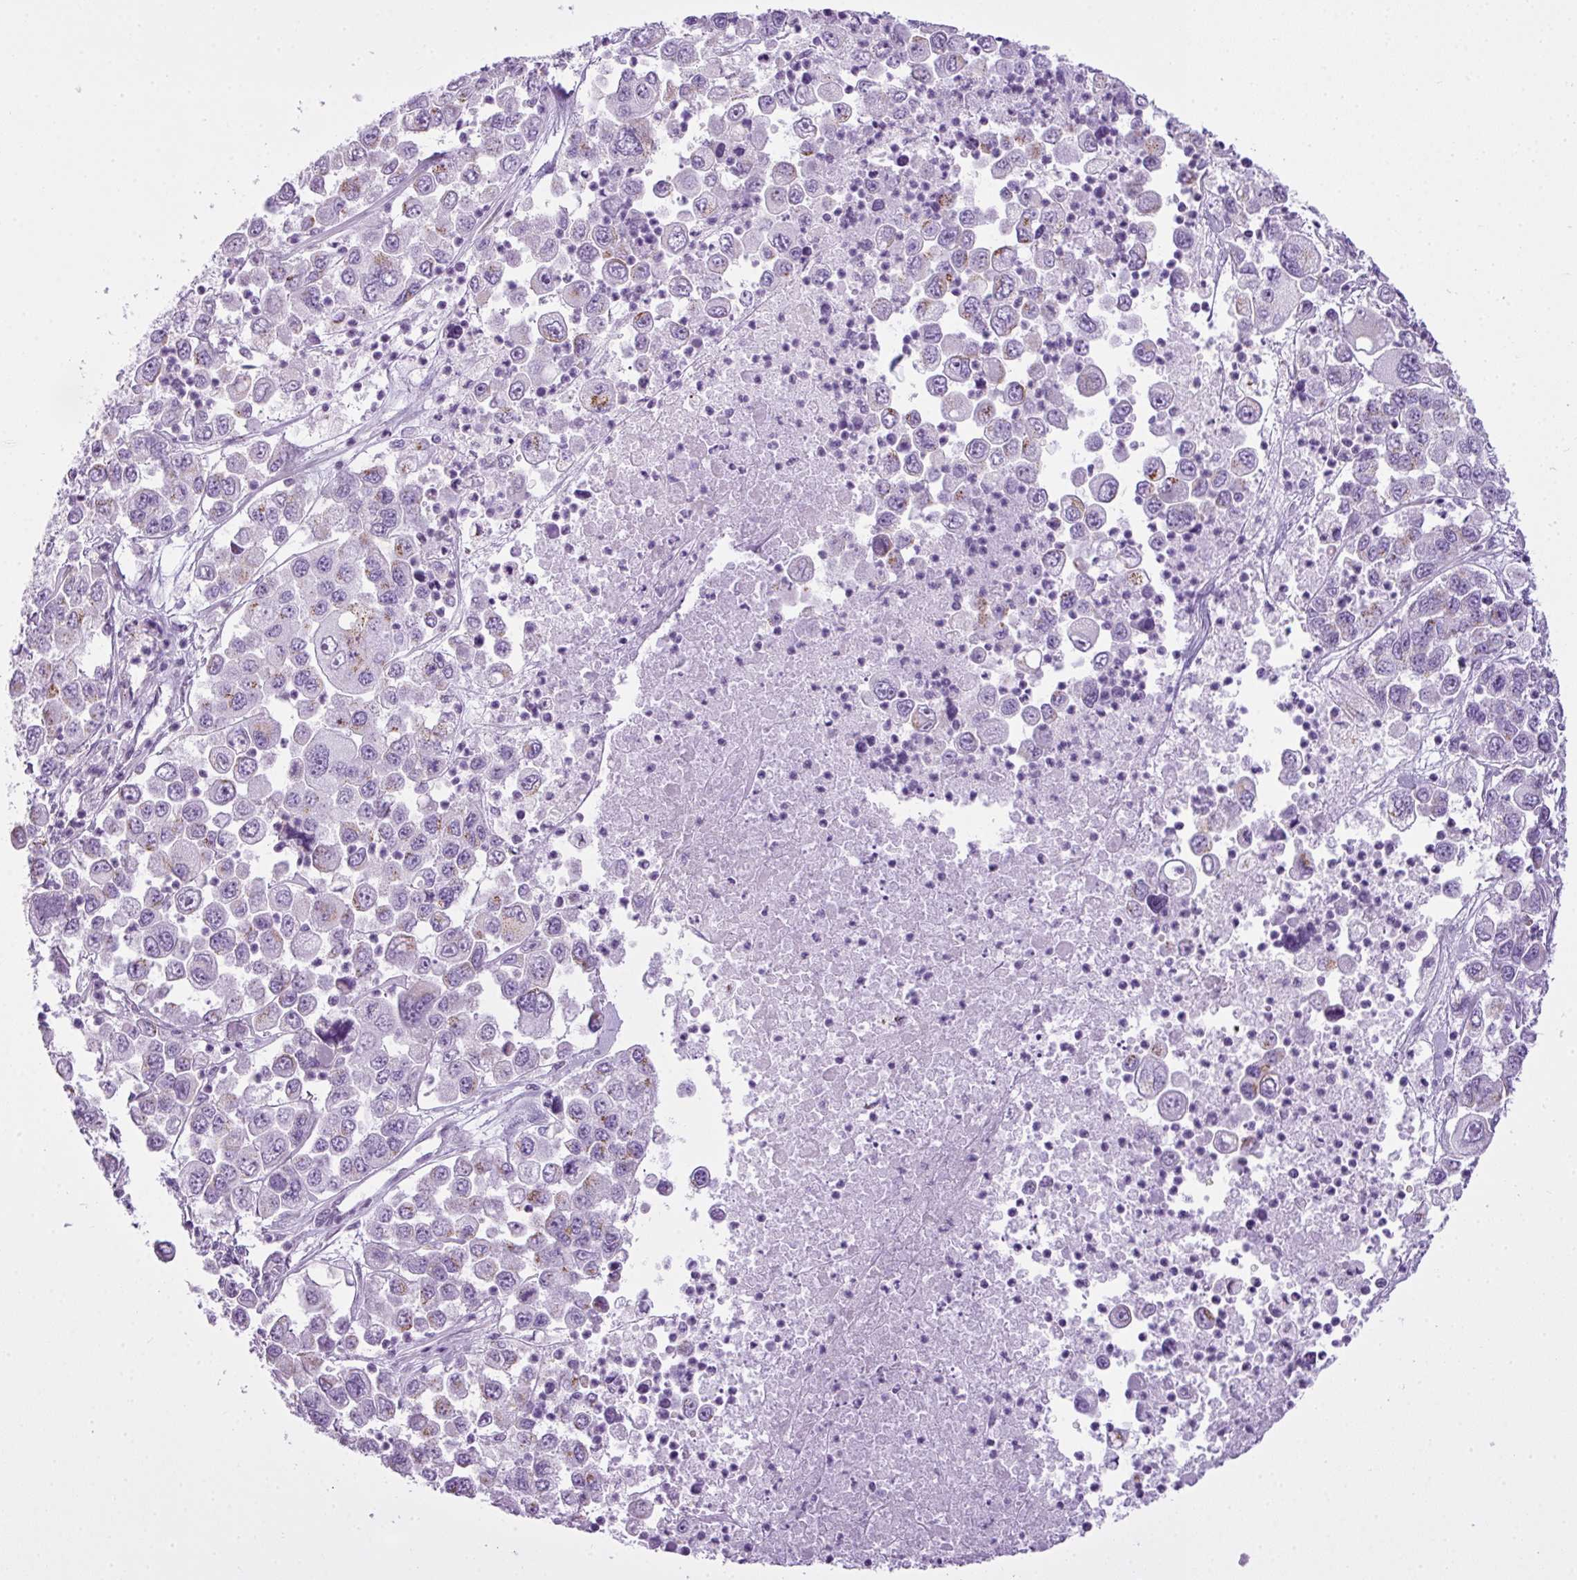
{"staining": {"intensity": "moderate", "quantity": "<25%", "location": "cytoplasmic/membranous"}, "tissue": "melanoma", "cell_type": "Tumor cells", "image_type": "cancer", "snomed": [{"axis": "morphology", "description": "Malignant melanoma, Metastatic site"}, {"axis": "topography", "description": "Lymph node"}], "caption": "Immunohistochemical staining of human malignant melanoma (metastatic site) exhibits low levels of moderate cytoplasmic/membranous protein expression in approximately <25% of tumor cells. The protein of interest is shown in brown color, while the nuclei are stained blue.", "gene": "FAM43A", "patient": {"sex": "female", "age": 54}}